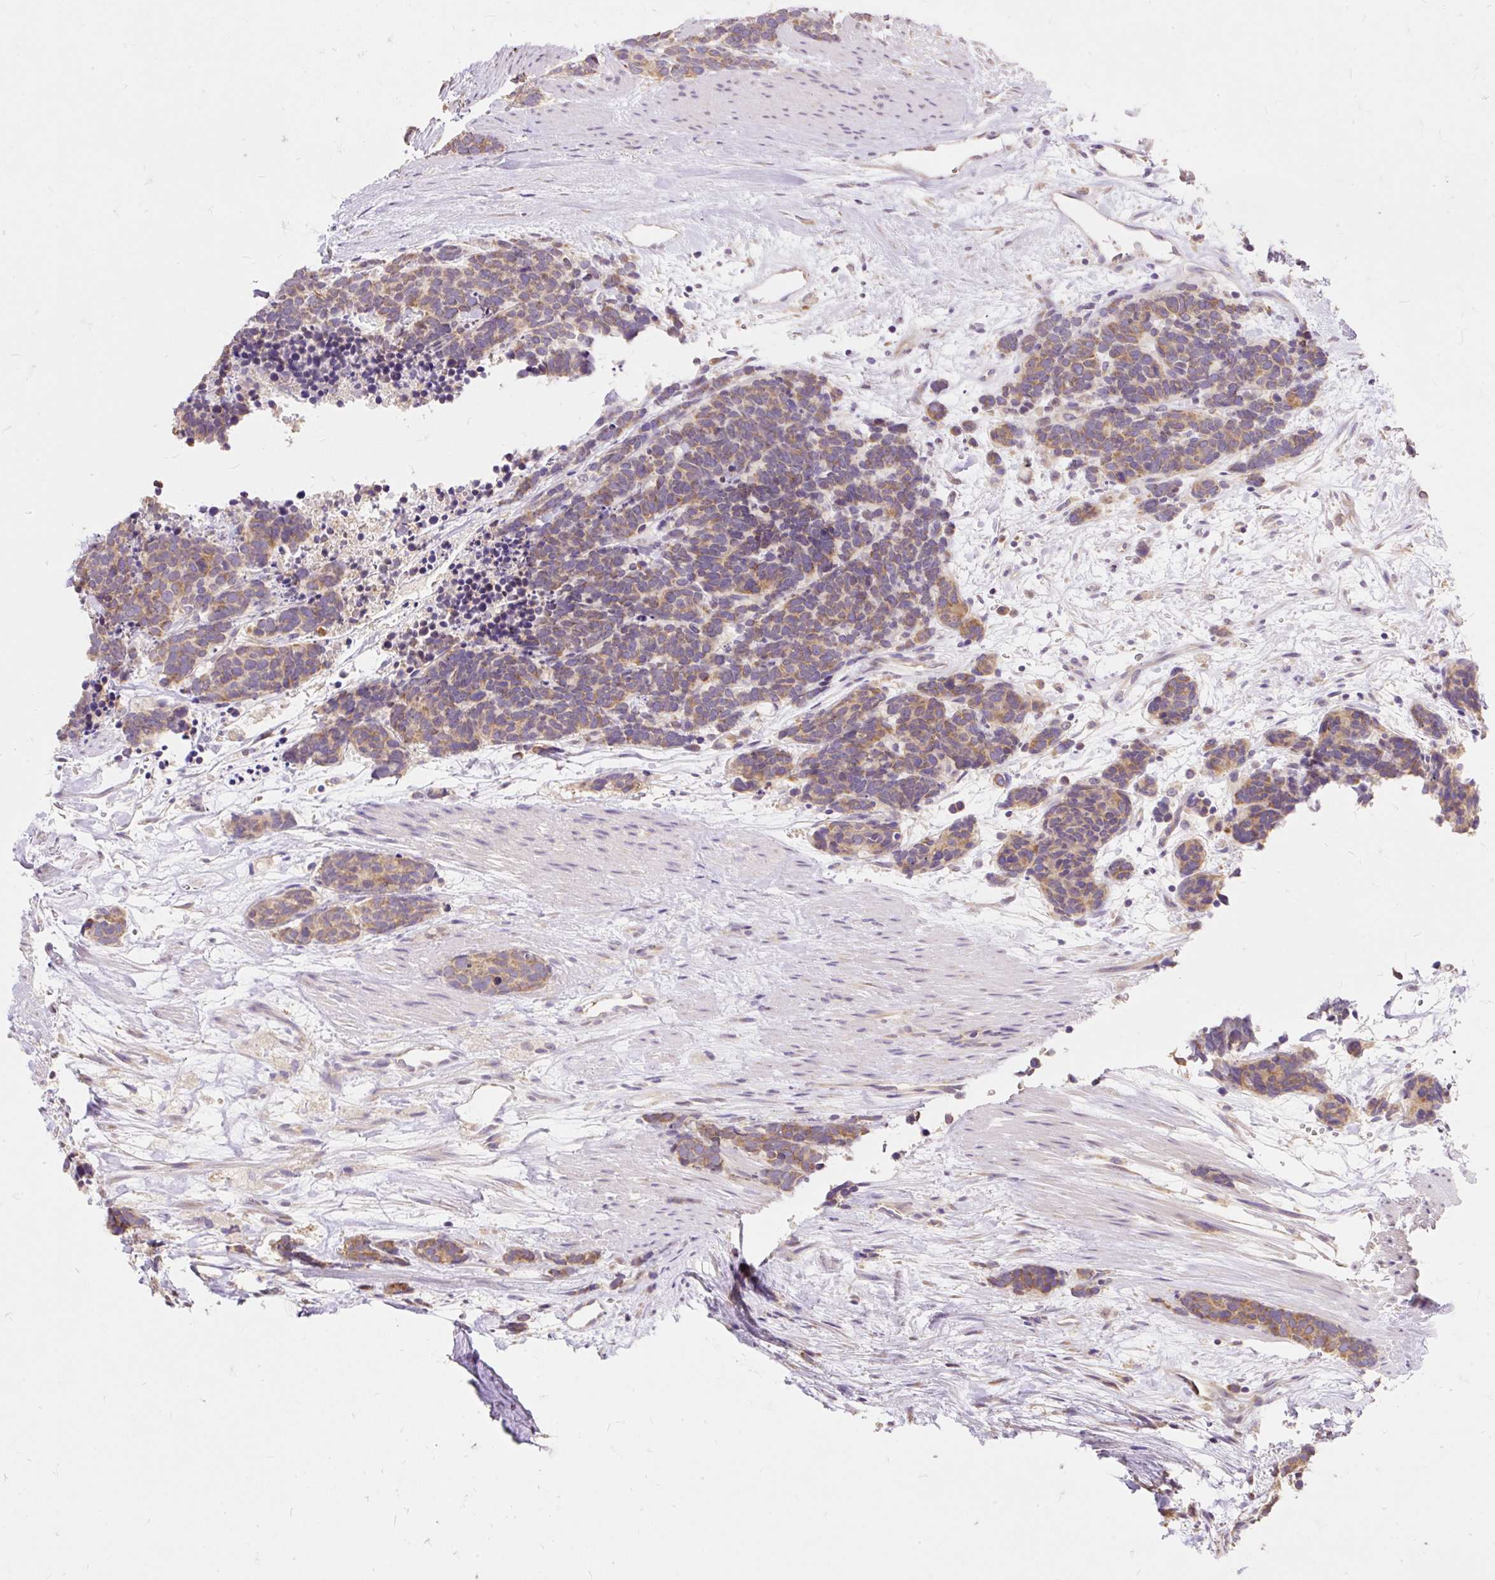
{"staining": {"intensity": "moderate", "quantity": ">75%", "location": "cytoplasmic/membranous"}, "tissue": "carcinoid", "cell_type": "Tumor cells", "image_type": "cancer", "snomed": [{"axis": "morphology", "description": "Carcinoma, NOS"}, {"axis": "morphology", "description": "Carcinoid, malignant, NOS"}, {"axis": "topography", "description": "Prostate"}], "caption": "This image shows immunohistochemistry staining of carcinoid, with medium moderate cytoplasmic/membranous expression in approximately >75% of tumor cells.", "gene": "SEC63", "patient": {"sex": "male", "age": 57}}